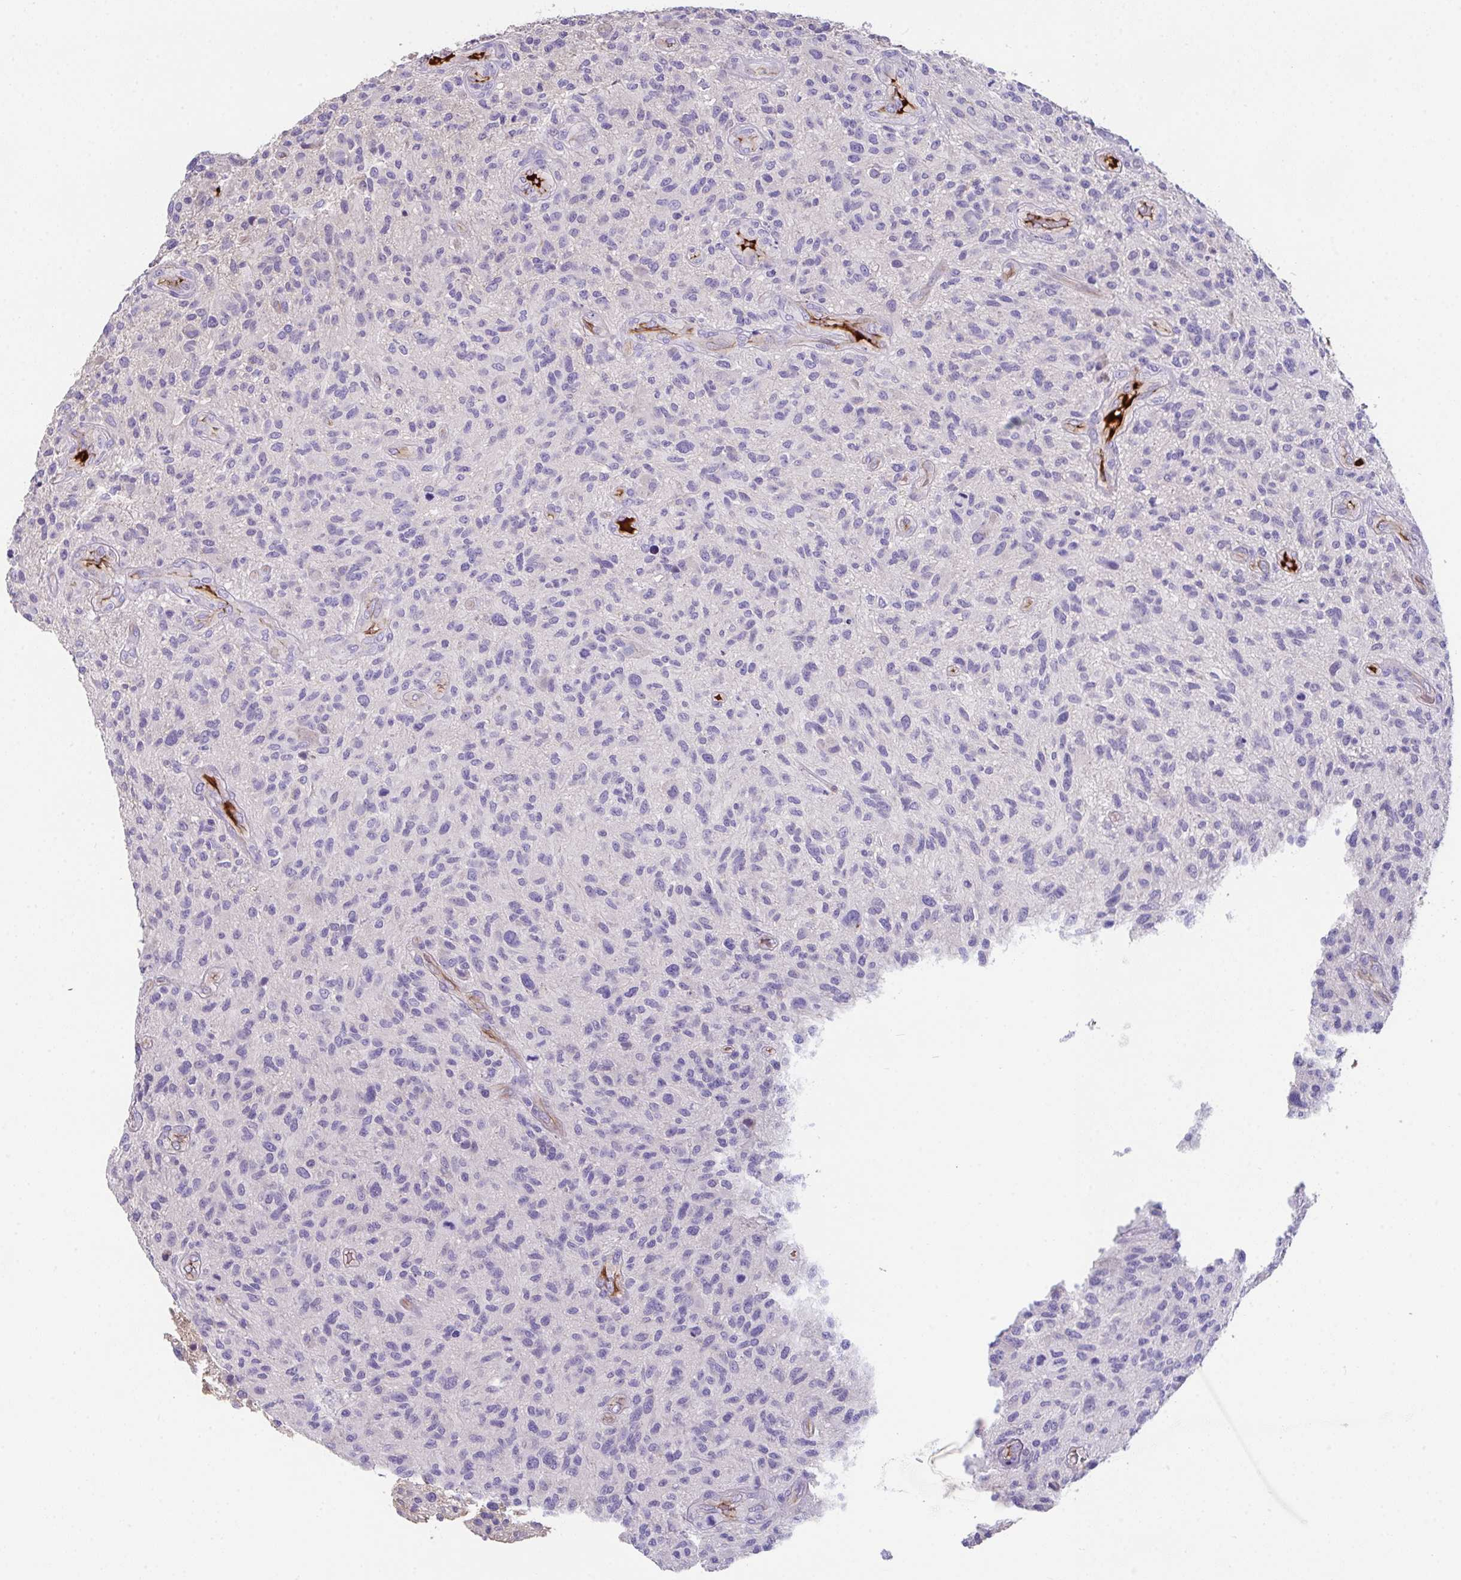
{"staining": {"intensity": "negative", "quantity": "none", "location": "none"}, "tissue": "glioma", "cell_type": "Tumor cells", "image_type": "cancer", "snomed": [{"axis": "morphology", "description": "Glioma, malignant, High grade"}, {"axis": "topography", "description": "Brain"}], "caption": "High magnification brightfield microscopy of glioma stained with DAB (3,3'-diaminobenzidine) (brown) and counterstained with hematoxylin (blue): tumor cells show no significant staining.", "gene": "ZNF813", "patient": {"sex": "male", "age": 47}}